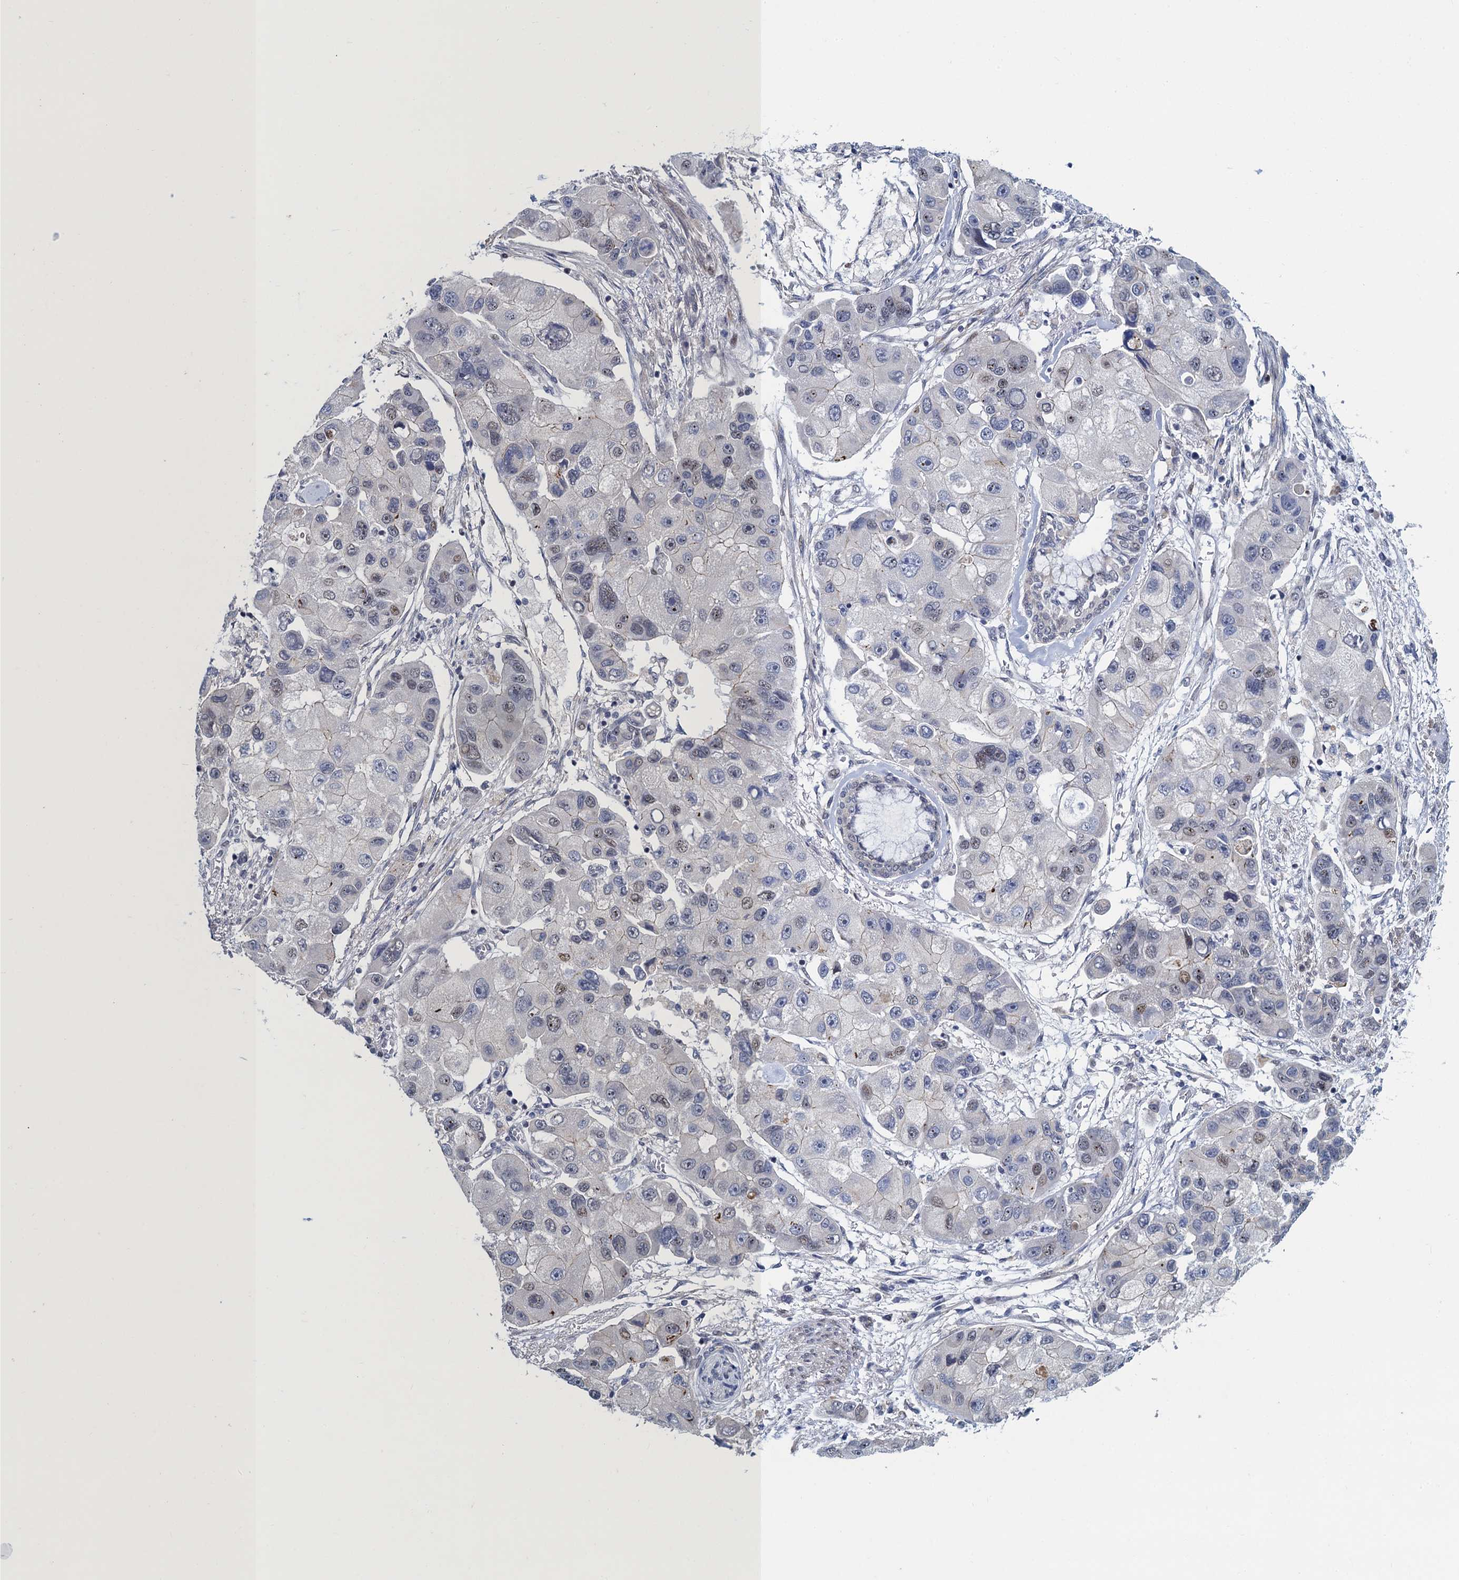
{"staining": {"intensity": "negative", "quantity": "none", "location": "none"}, "tissue": "lung cancer", "cell_type": "Tumor cells", "image_type": "cancer", "snomed": [{"axis": "morphology", "description": "Adenocarcinoma, NOS"}, {"axis": "topography", "description": "Lung"}], "caption": "Adenocarcinoma (lung) stained for a protein using IHC displays no staining tumor cells.", "gene": "ATOSA", "patient": {"sex": "female", "age": 54}}